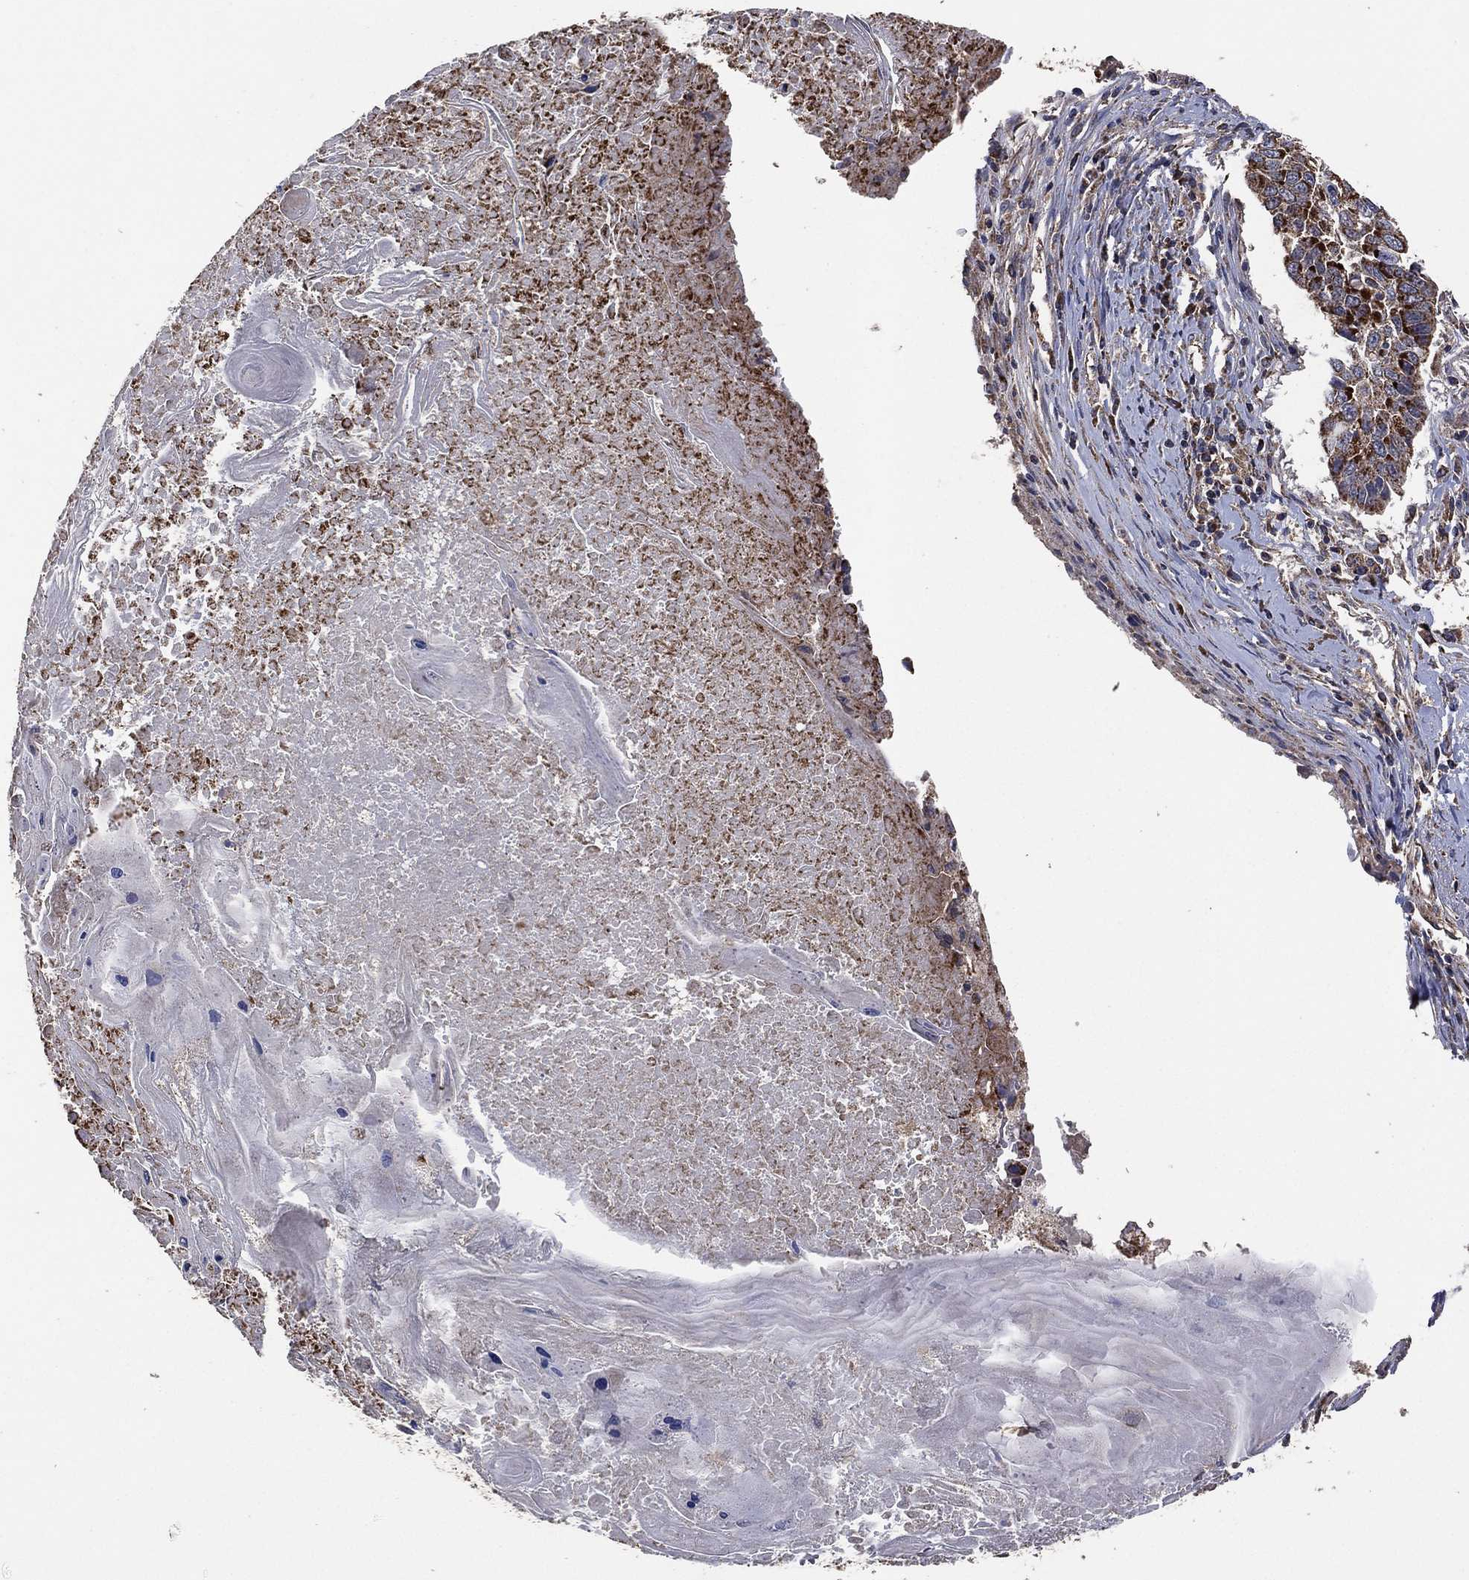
{"staining": {"intensity": "weak", "quantity": "25%-75%", "location": "cytoplasmic/membranous"}, "tissue": "lung cancer", "cell_type": "Tumor cells", "image_type": "cancer", "snomed": [{"axis": "morphology", "description": "Squamous cell carcinoma, NOS"}, {"axis": "topography", "description": "Lung"}], "caption": "Immunohistochemical staining of human lung cancer demonstrates weak cytoplasmic/membranous protein staining in approximately 25%-75% of tumor cells. (DAB IHC with brightfield microscopy, high magnification).", "gene": "LIMD1", "patient": {"sex": "male", "age": 73}}